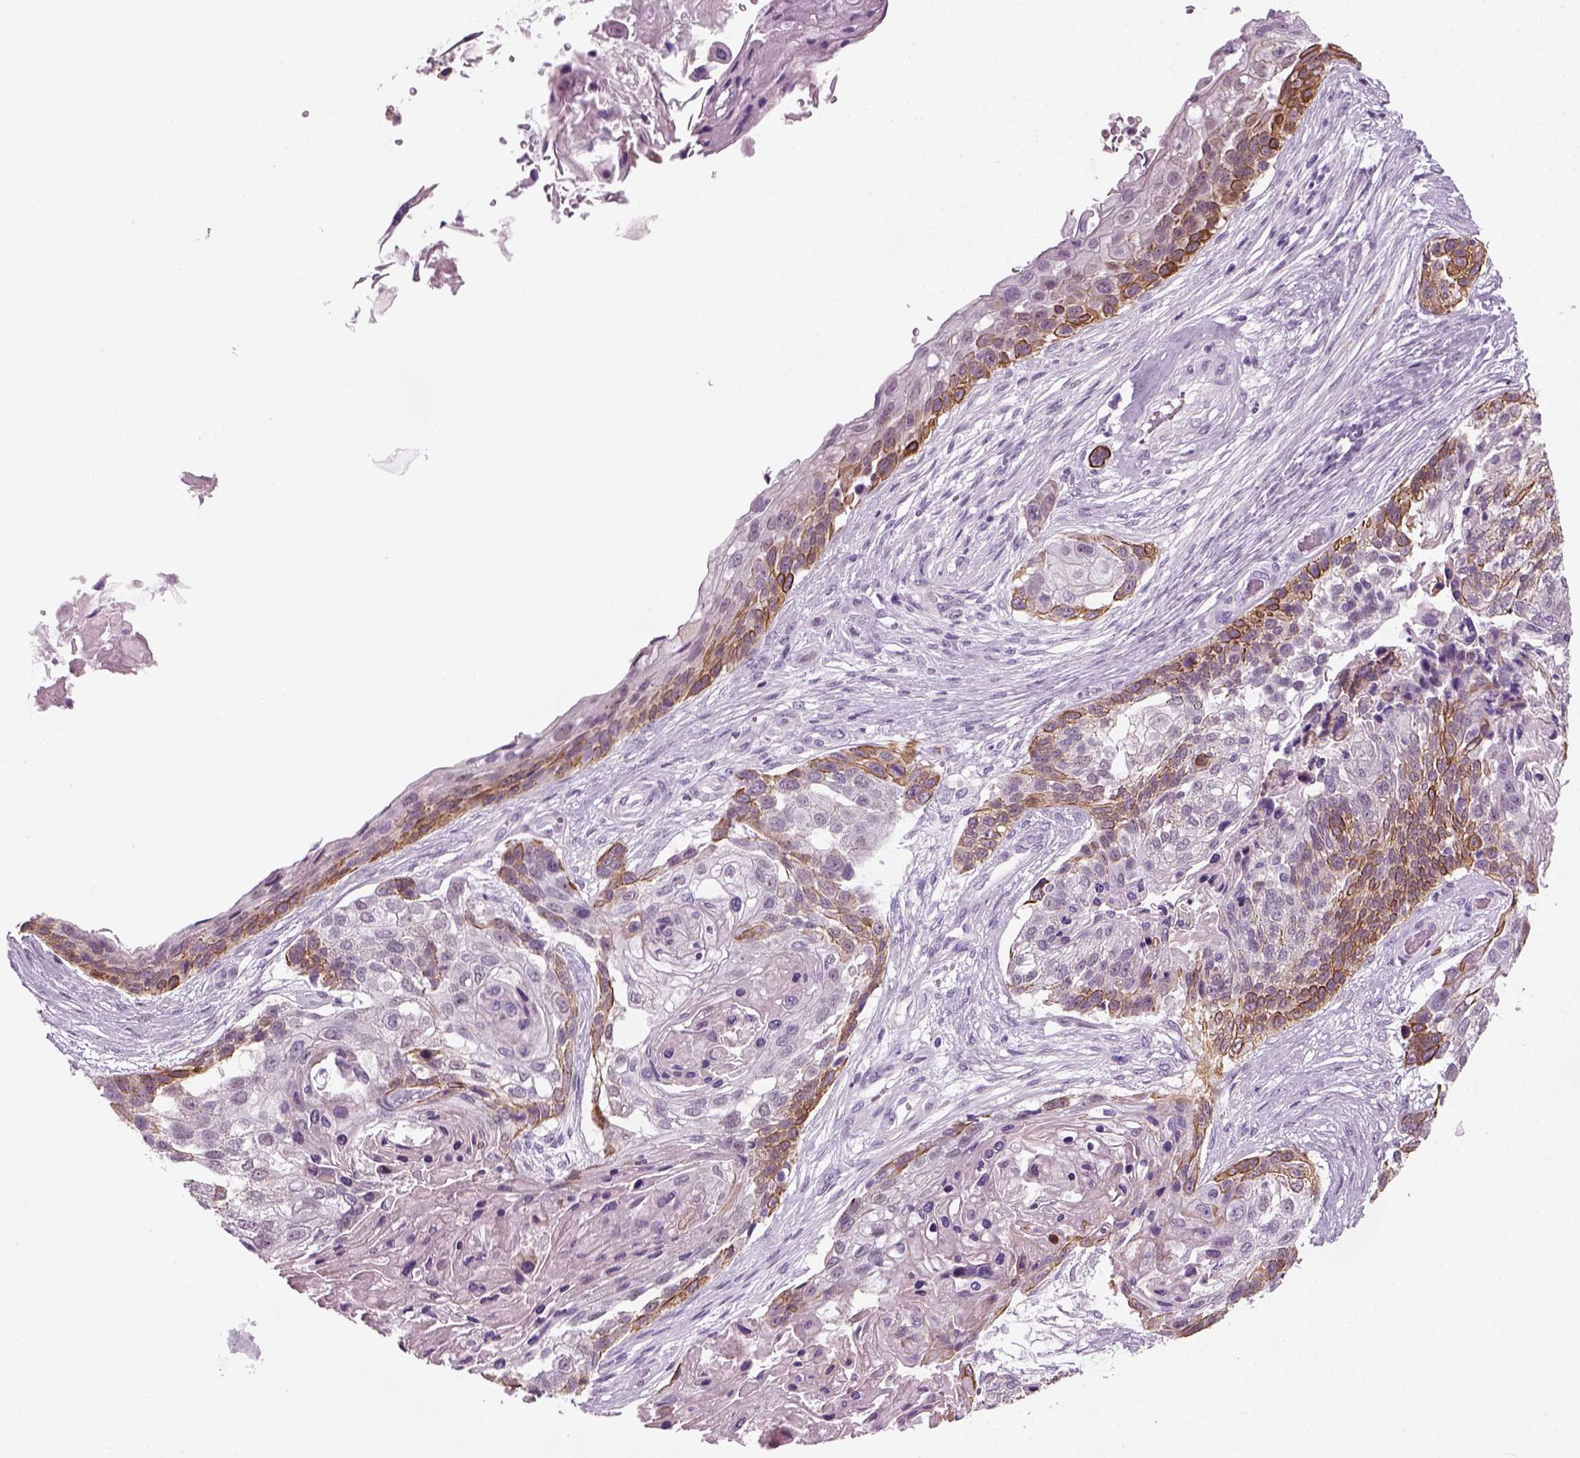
{"staining": {"intensity": "moderate", "quantity": "25%-75%", "location": "cytoplasmic/membranous"}, "tissue": "lung cancer", "cell_type": "Tumor cells", "image_type": "cancer", "snomed": [{"axis": "morphology", "description": "Squamous cell carcinoma, NOS"}, {"axis": "topography", "description": "Lung"}], "caption": "Squamous cell carcinoma (lung) stained with DAB (3,3'-diaminobenzidine) immunohistochemistry exhibits medium levels of moderate cytoplasmic/membranous expression in approximately 25%-75% of tumor cells. (DAB IHC, brown staining for protein, blue staining for nuclei).", "gene": "KRT75", "patient": {"sex": "male", "age": 69}}